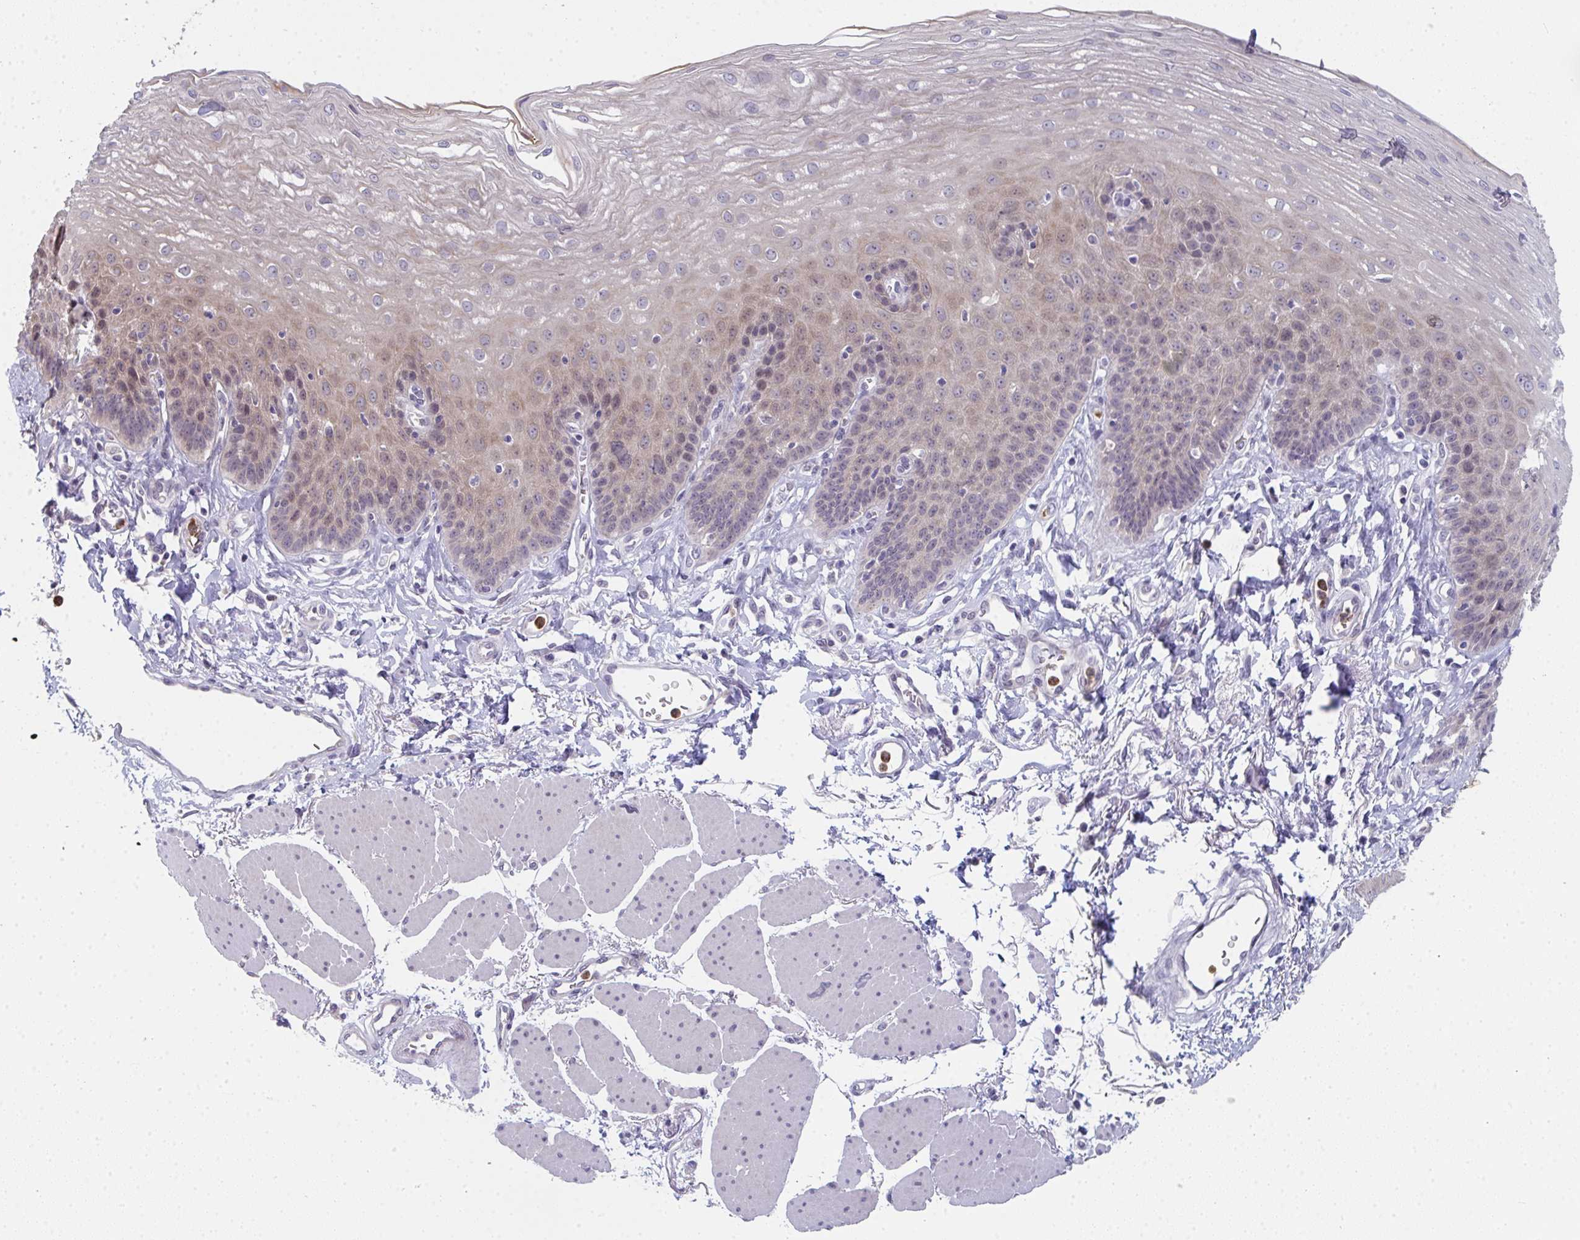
{"staining": {"intensity": "moderate", "quantity": "<25%", "location": "cytoplasmic/membranous,nuclear"}, "tissue": "esophagus", "cell_type": "Squamous epithelial cells", "image_type": "normal", "snomed": [{"axis": "morphology", "description": "Normal tissue, NOS"}, {"axis": "topography", "description": "Esophagus"}], "caption": "High-magnification brightfield microscopy of unremarkable esophagus stained with DAB (3,3'-diaminobenzidine) (brown) and counterstained with hematoxylin (blue). squamous epithelial cells exhibit moderate cytoplasmic/membranous,nuclear positivity is appreciated in about<25% of cells.", "gene": "RIOK1", "patient": {"sex": "female", "age": 81}}